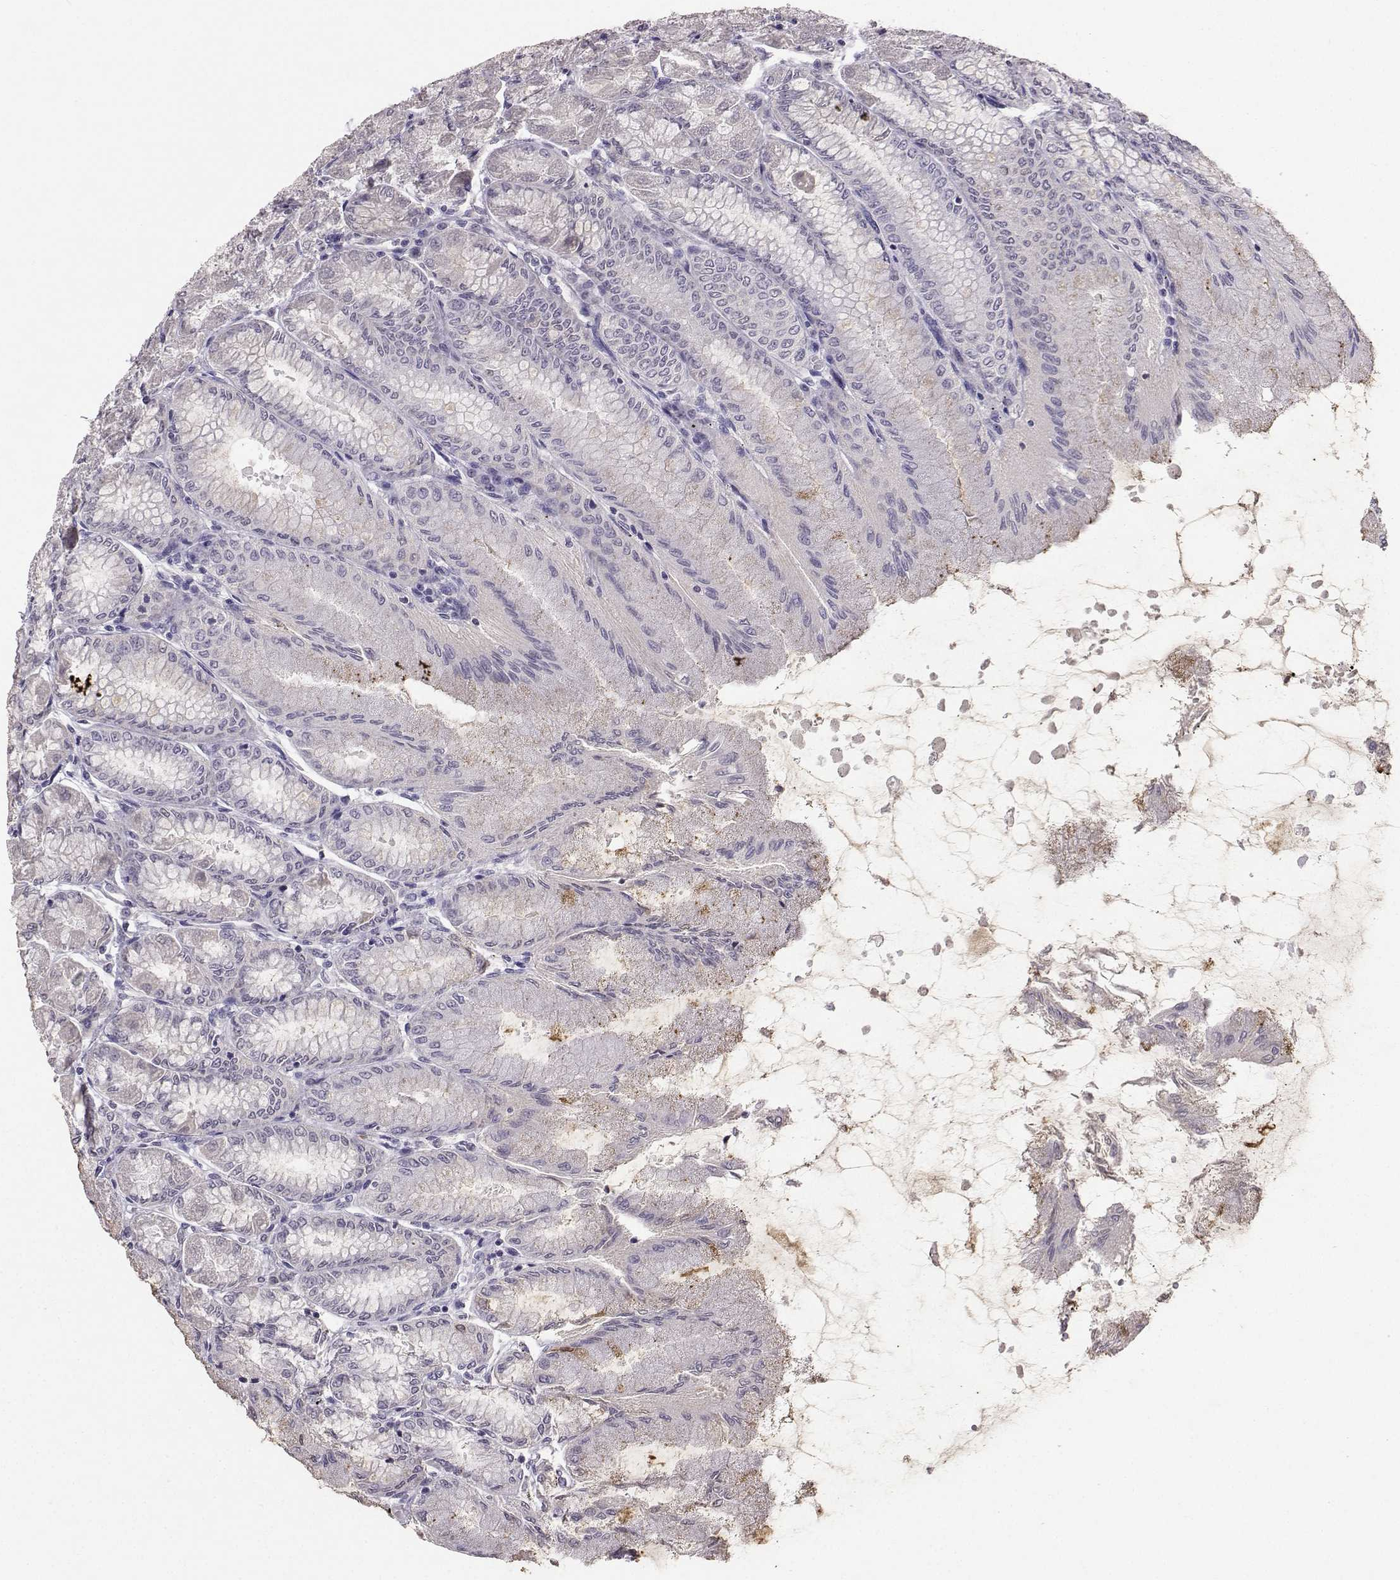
{"staining": {"intensity": "negative", "quantity": "none", "location": "none"}, "tissue": "stomach", "cell_type": "Glandular cells", "image_type": "normal", "snomed": [{"axis": "morphology", "description": "Normal tissue, NOS"}, {"axis": "topography", "description": "Stomach, upper"}], "caption": "Immunohistochemistry (IHC) micrograph of normal human stomach stained for a protein (brown), which exhibits no staining in glandular cells. (IHC, brightfield microscopy, high magnification).", "gene": "SPAG11A", "patient": {"sex": "male", "age": 60}}